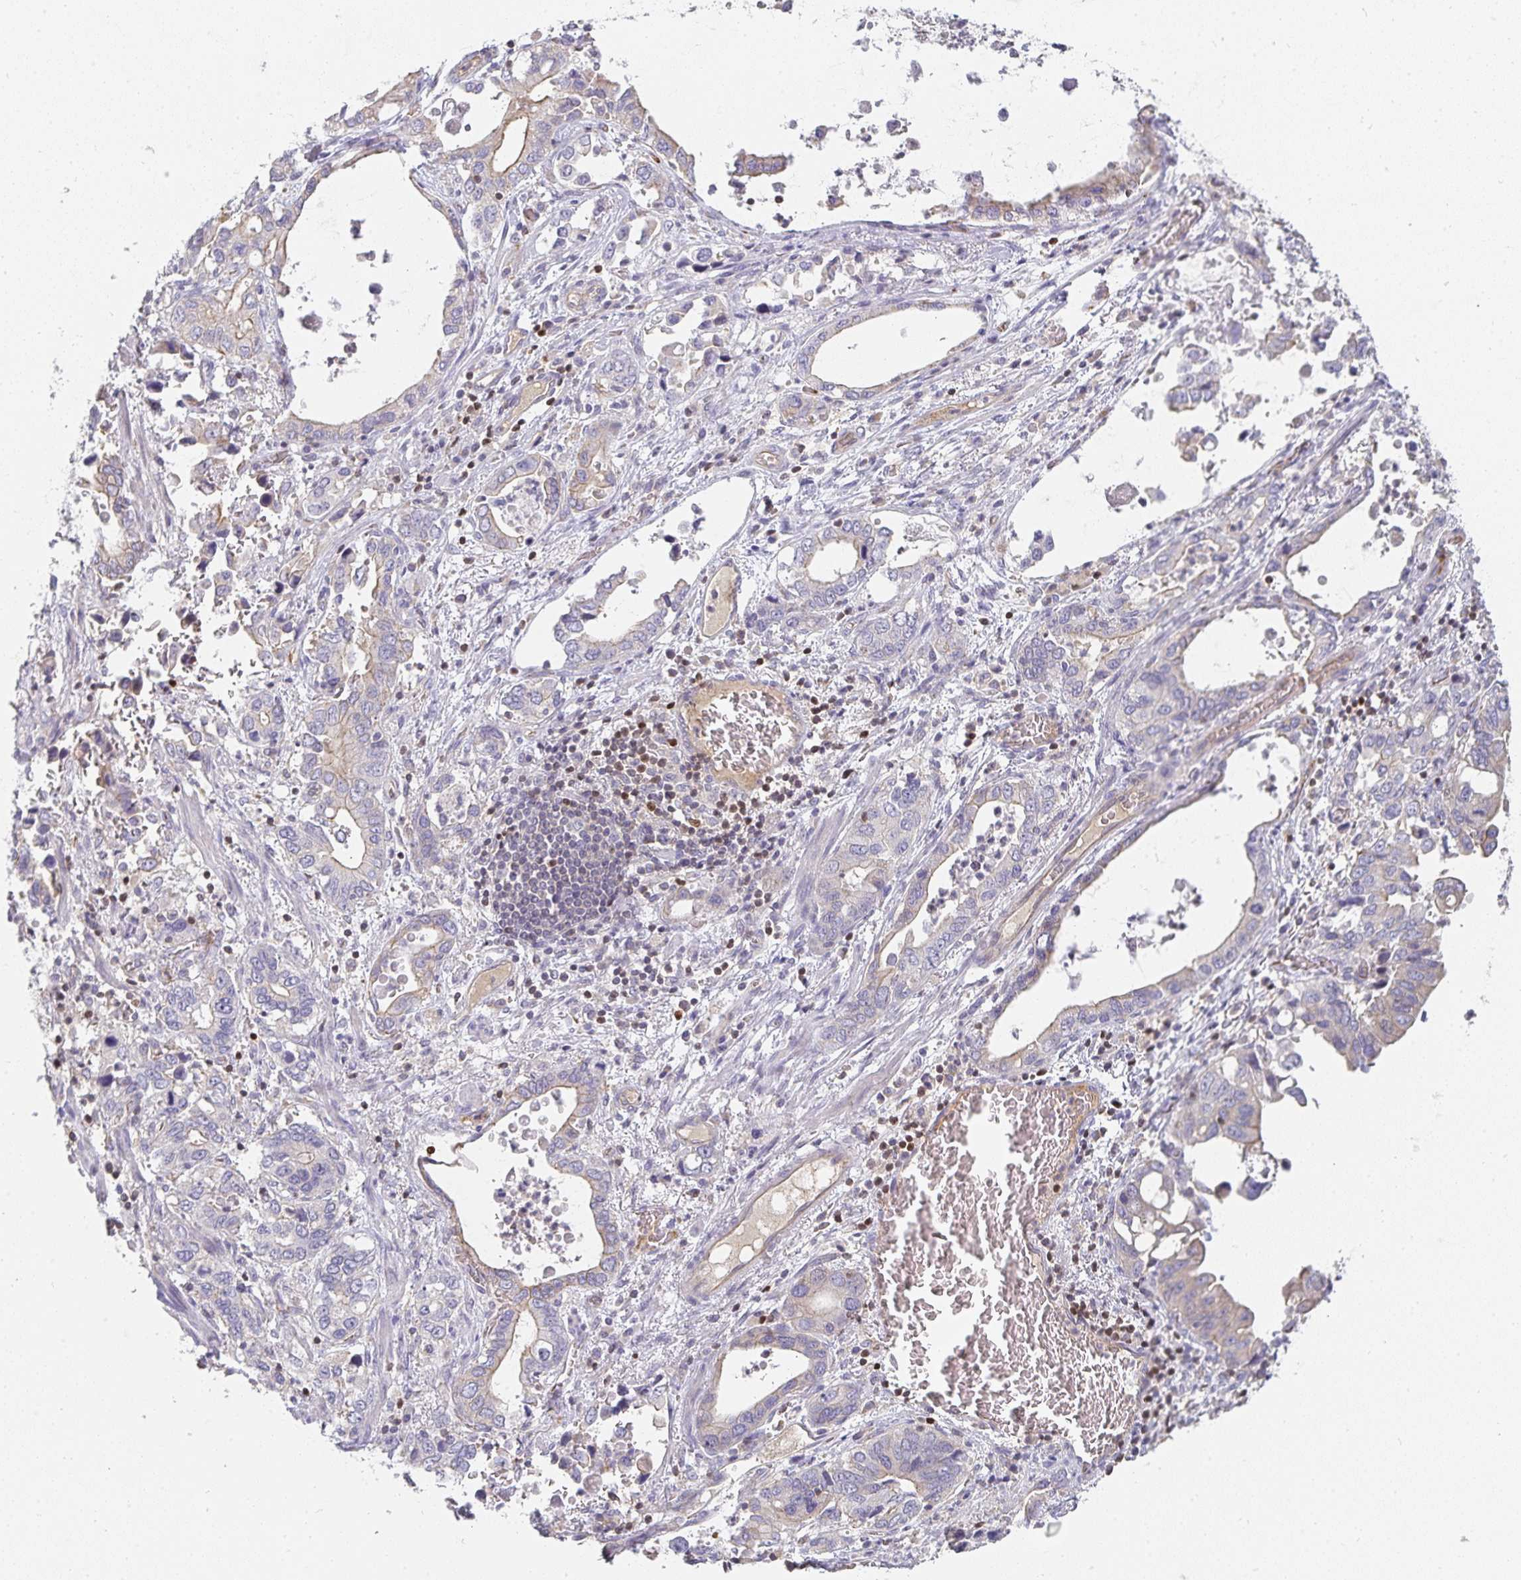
{"staining": {"intensity": "weak", "quantity": "<25%", "location": "cytoplasmic/membranous"}, "tissue": "stomach cancer", "cell_type": "Tumor cells", "image_type": "cancer", "snomed": [{"axis": "morphology", "description": "Adenocarcinoma, NOS"}, {"axis": "topography", "description": "Stomach, upper"}], "caption": "This is a photomicrograph of IHC staining of adenocarcinoma (stomach), which shows no positivity in tumor cells.", "gene": "GATA3", "patient": {"sex": "male", "age": 74}}